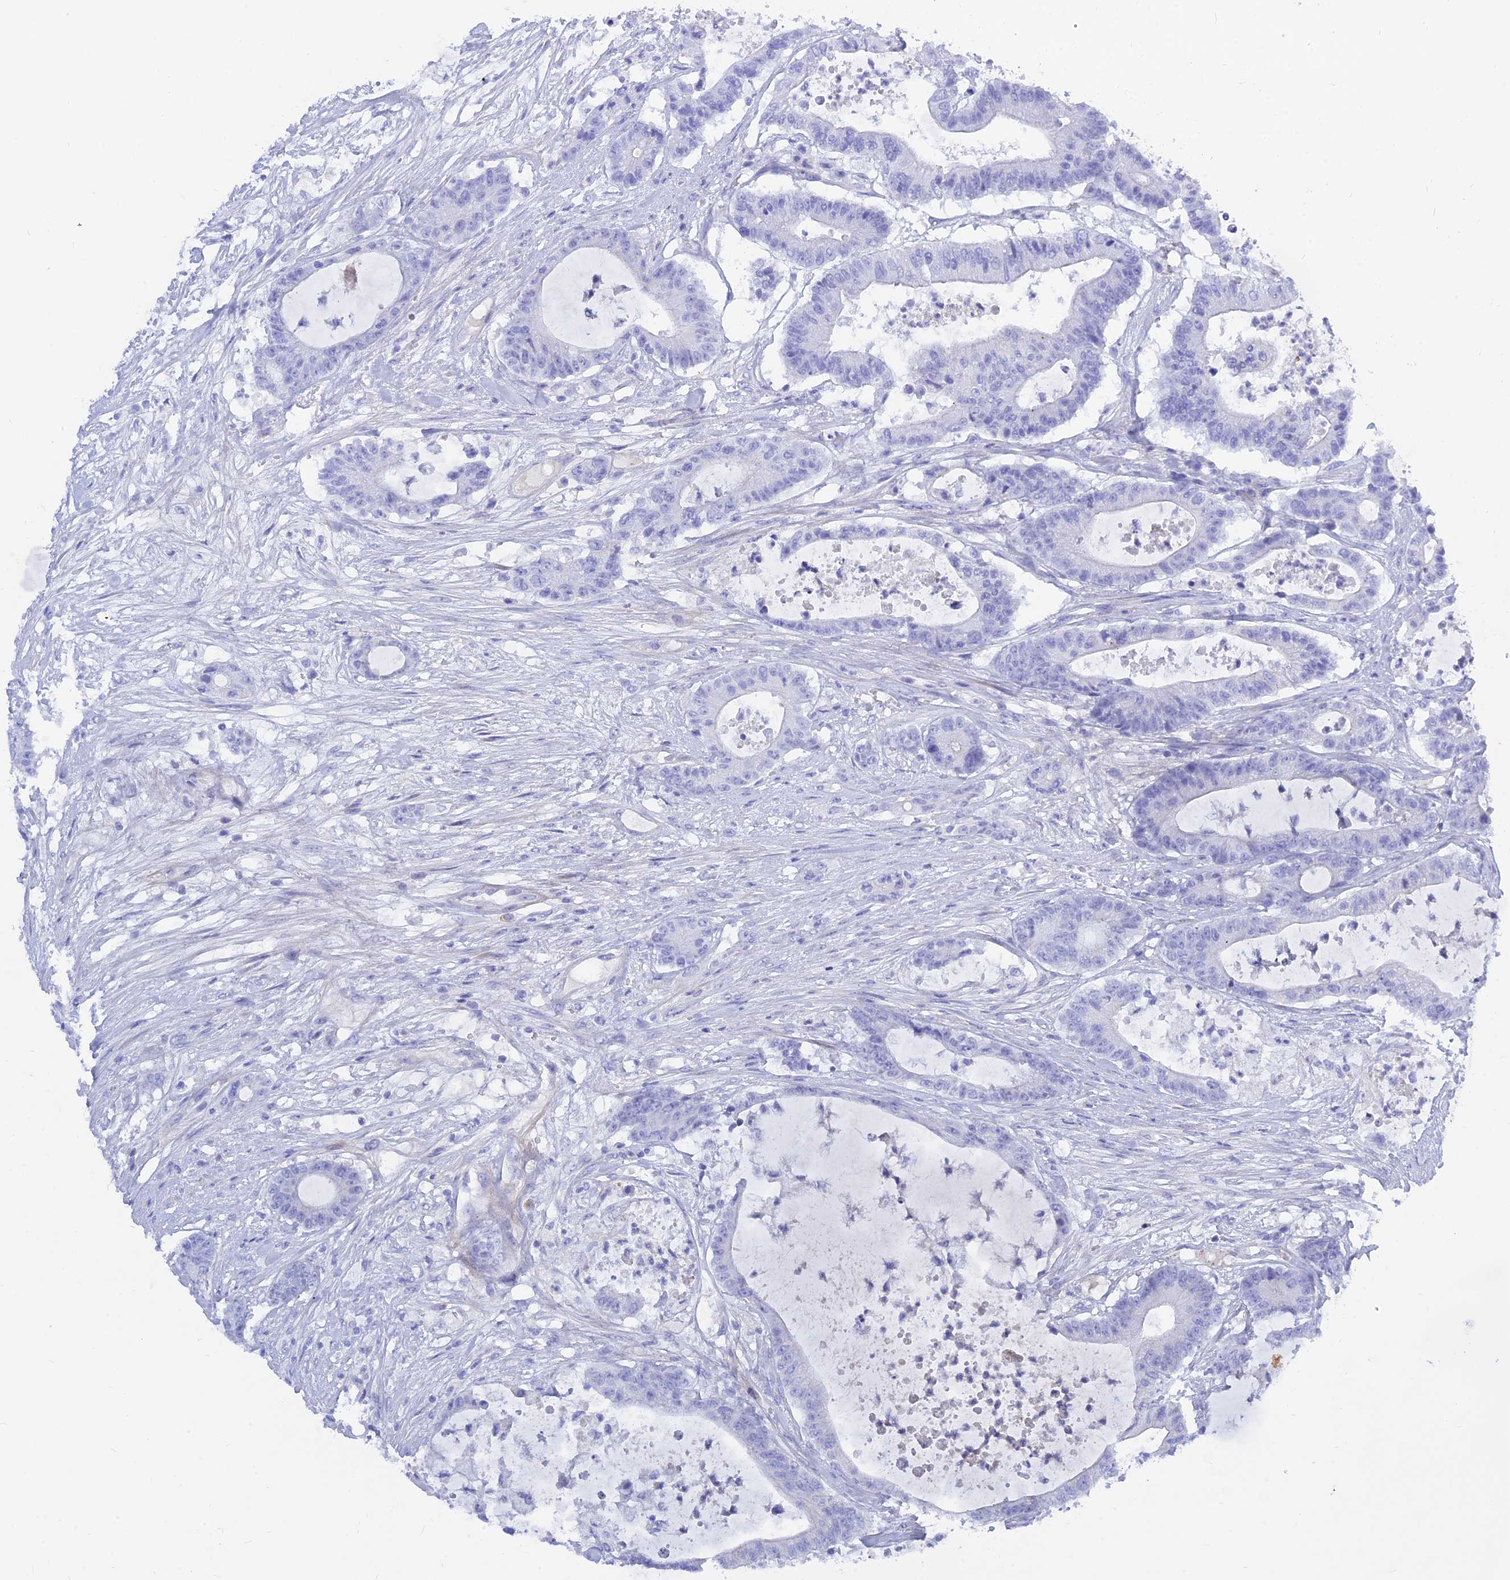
{"staining": {"intensity": "negative", "quantity": "none", "location": "none"}, "tissue": "colorectal cancer", "cell_type": "Tumor cells", "image_type": "cancer", "snomed": [{"axis": "morphology", "description": "Adenocarcinoma, NOS"}, {"axis": "topography", "description": "Colon"}], "caption": "A high-resolution image shows immunohistochemistry staining of colorectal adenocarcinoma, which demonstrates no significant positivity in tumor cells.", "gene": "MBD3L1", "patient": {"sex": "female", "age": 84}}